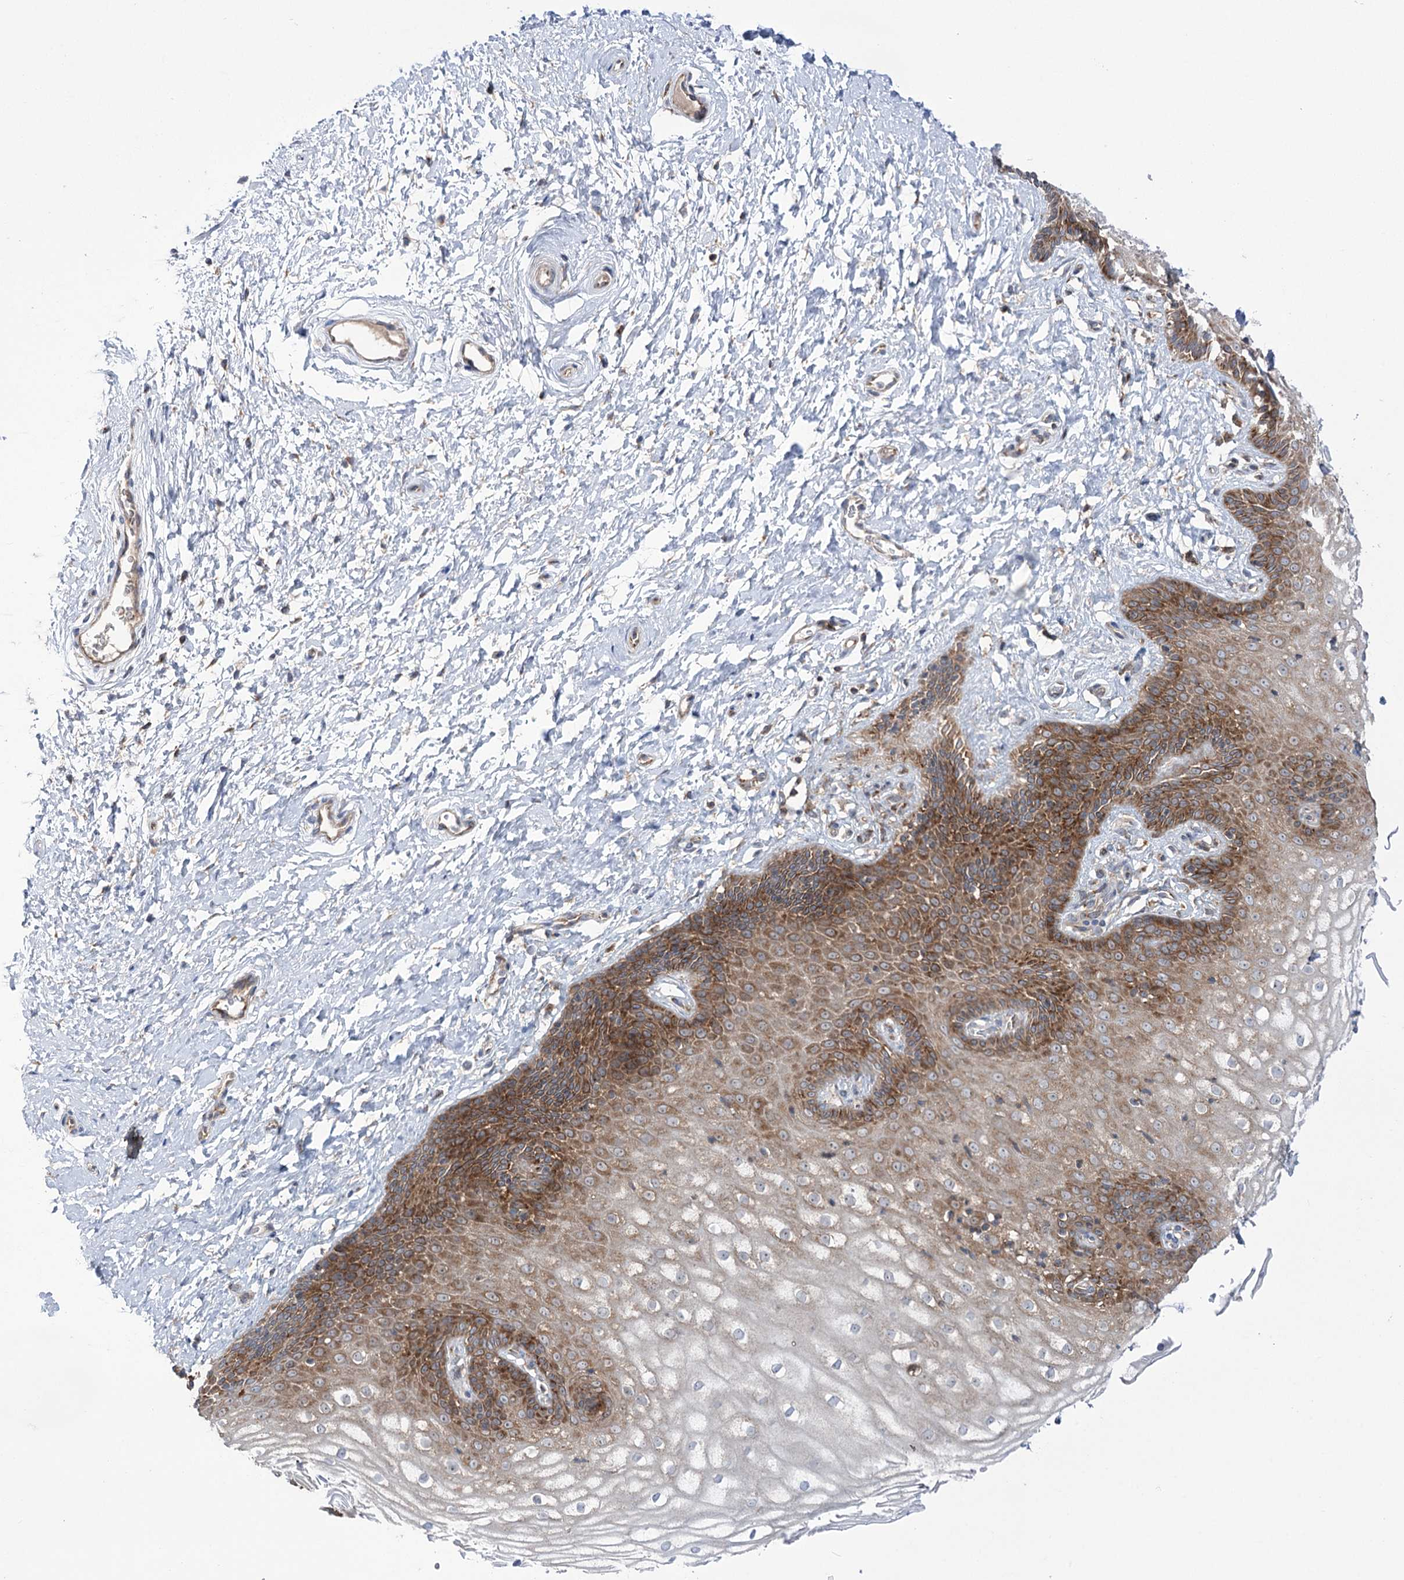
{"staining": {"intensity": "strong", "quantity": ">75%", "location": "cytoplasmic/membranous"}, "tissue": "vagina", "cell_type": "Squamous epithelial cells", "image_type": "normal", "snomed": [{"axis": "morphology", "description": "Normal tissue, NOS"}, {"axis": "topography", "description": "Vagina"}, {"axis": "topography", "description": "Cervix"}], "caption": "The immunohistochemical stain labels strong cytoplasmic/membranous expression in squamous epithelial cells of benign vagina.", "gene": "ZNF622", "patient": {"sex": "female", "age": 40}}